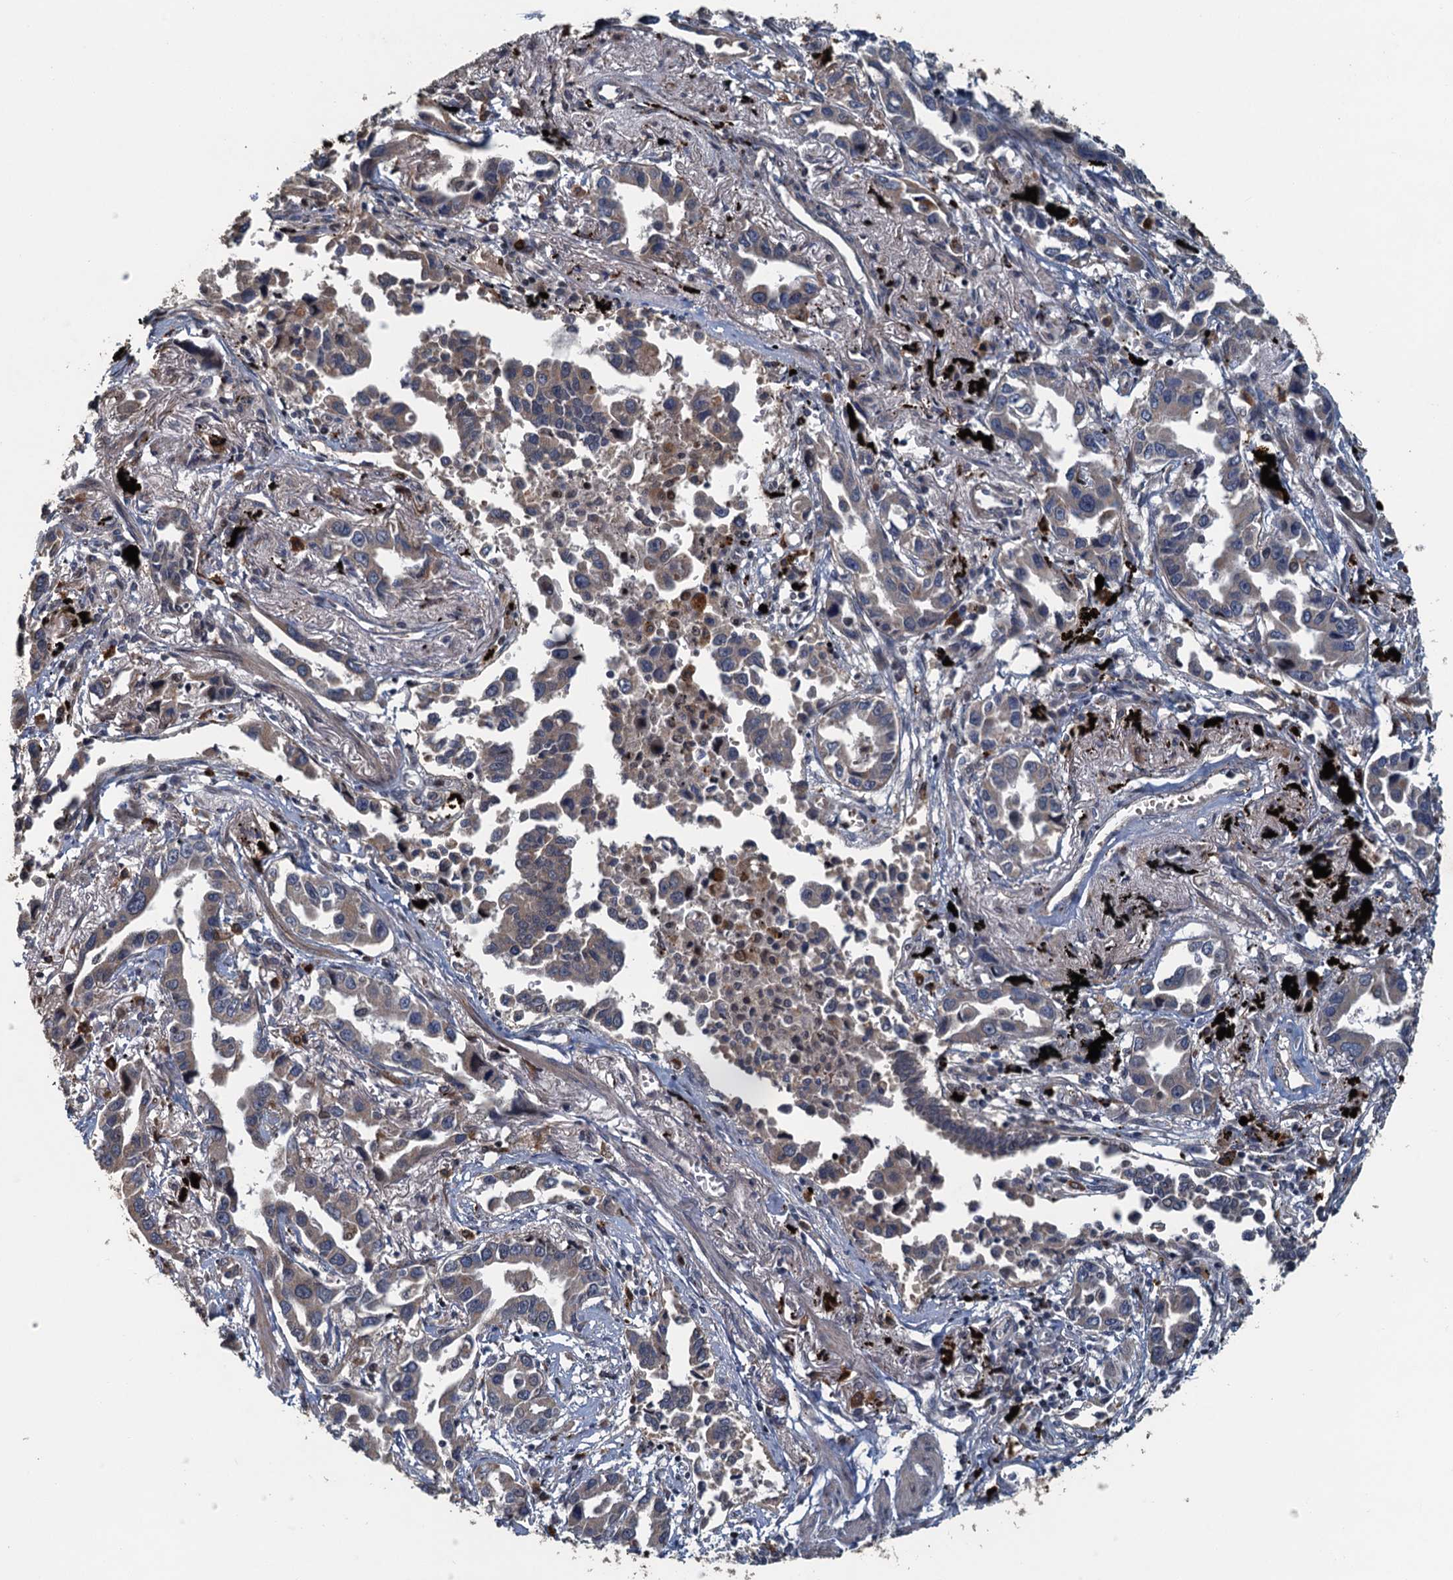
{"staining": {"intensity": "weak", "quantity": "25%-75%", "location": "cytoplasmic/membranous"}, "tissue": "lung cancer", "cell_type": "Tumor cells", "image_type": "cancer", "snomed": [{"axis": "morphology", "description": "Adenocarcinoma, NOS"}, {"axis": "topography", "description": "Lung"}], "caption": "This histopathology image displays lung cancer (adenocarcinoma) stained with immunohistochemistry to label a protein in brown. The cytoplasmic/membranous of tumor cells show weak positivity for the protein. Nuclei are counter-stained blue.", "gene": "AGRN", "patient": {"sex": "male", "age": 67}}